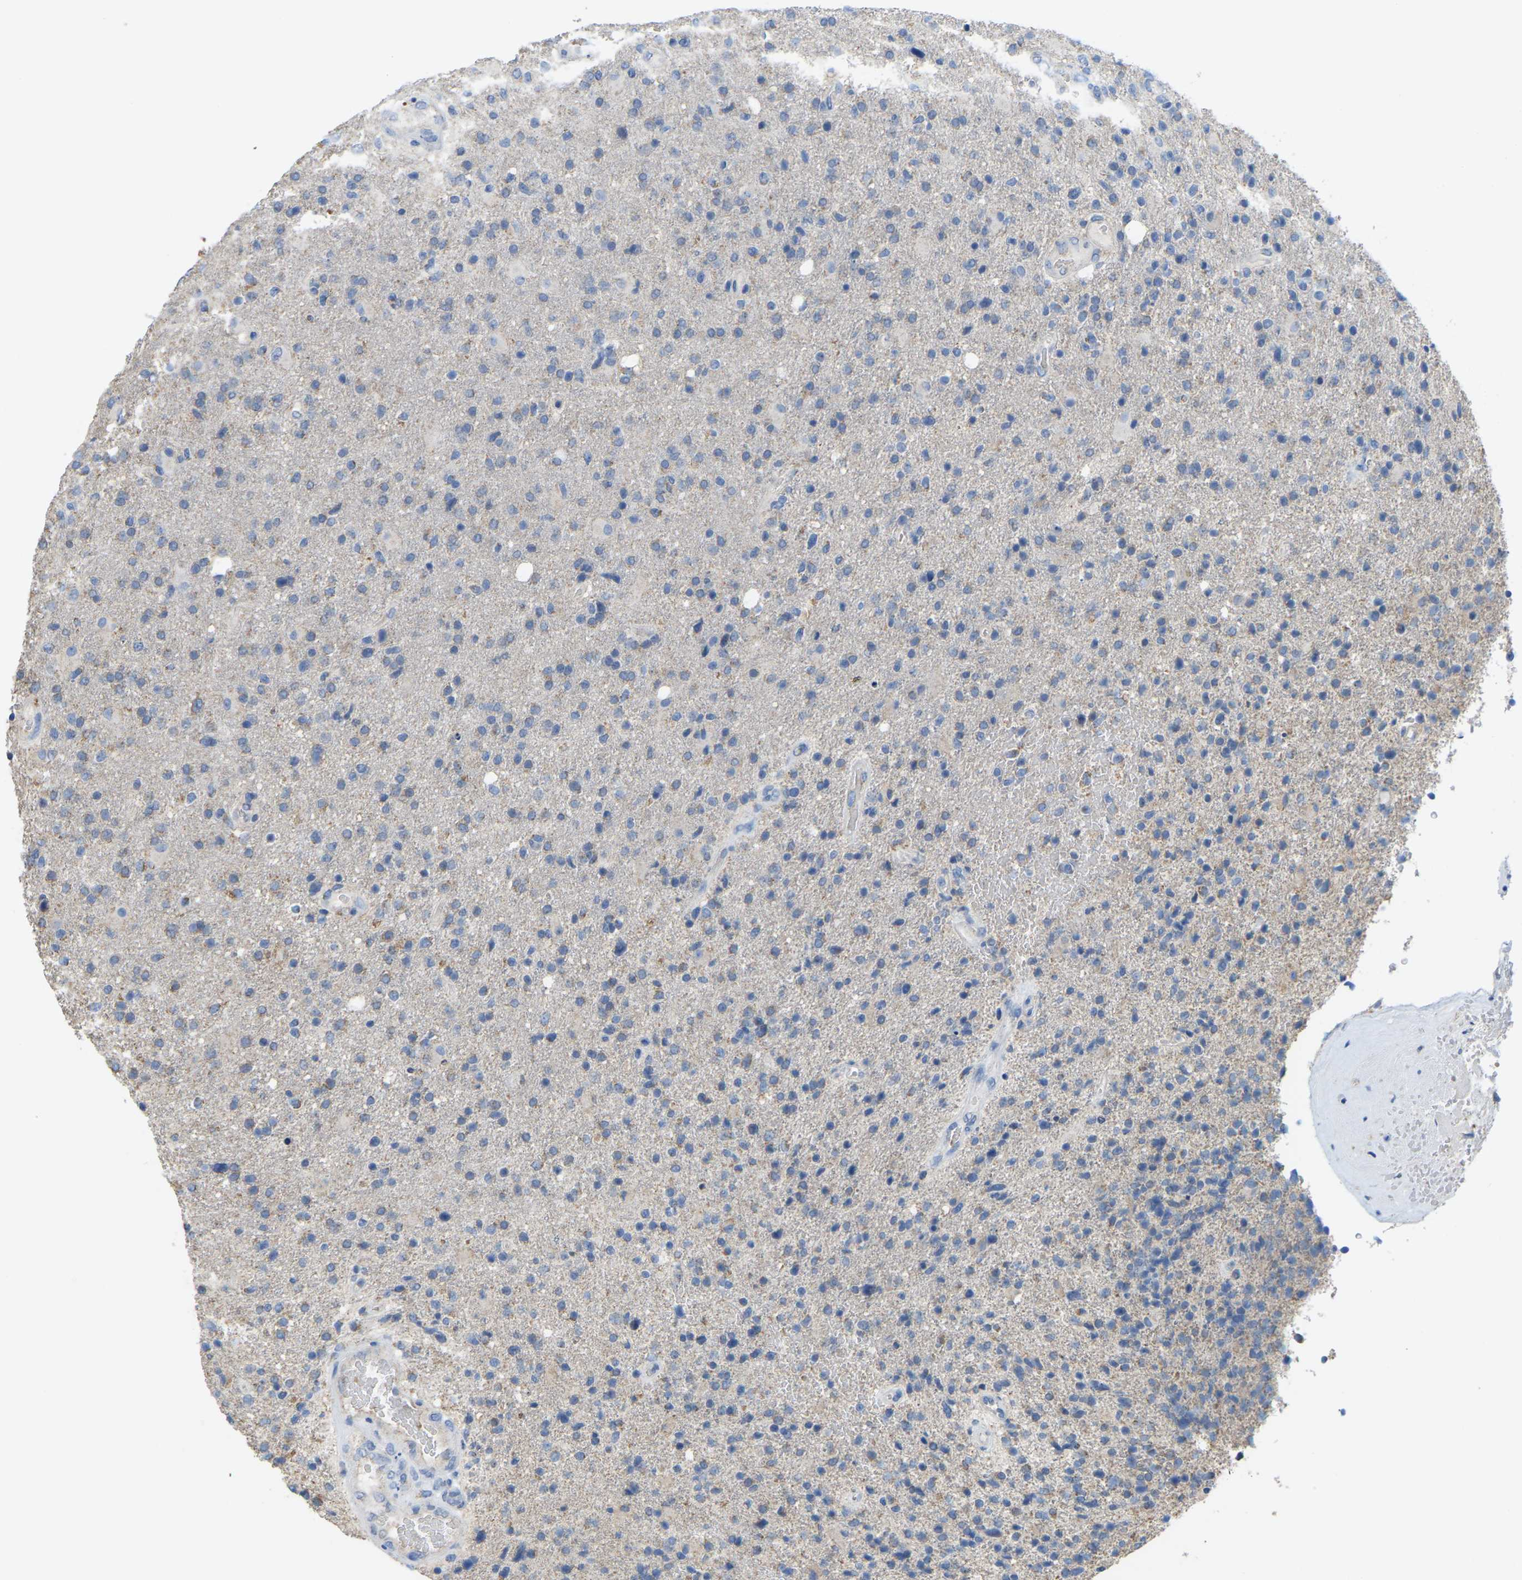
{"staining": {"intensity": "weak", "quantity": "<25%", "location": "cytoplasmic/membranous"}, "tissue": "glioma", "cell_type": "Tumor cells", "image_type": "cancer", "snomed": [{"axis": "morphology", "description": "Glioma, malignant, High grade"}, {"axis": "topography", "description": "Brain"}], "caption": "A photomicrograph of glioma stained for a protein demonstrates no brown staining in tumor cells.", "gene": "SERPINB5", "patient": {"sex": "male", "age": 72}}